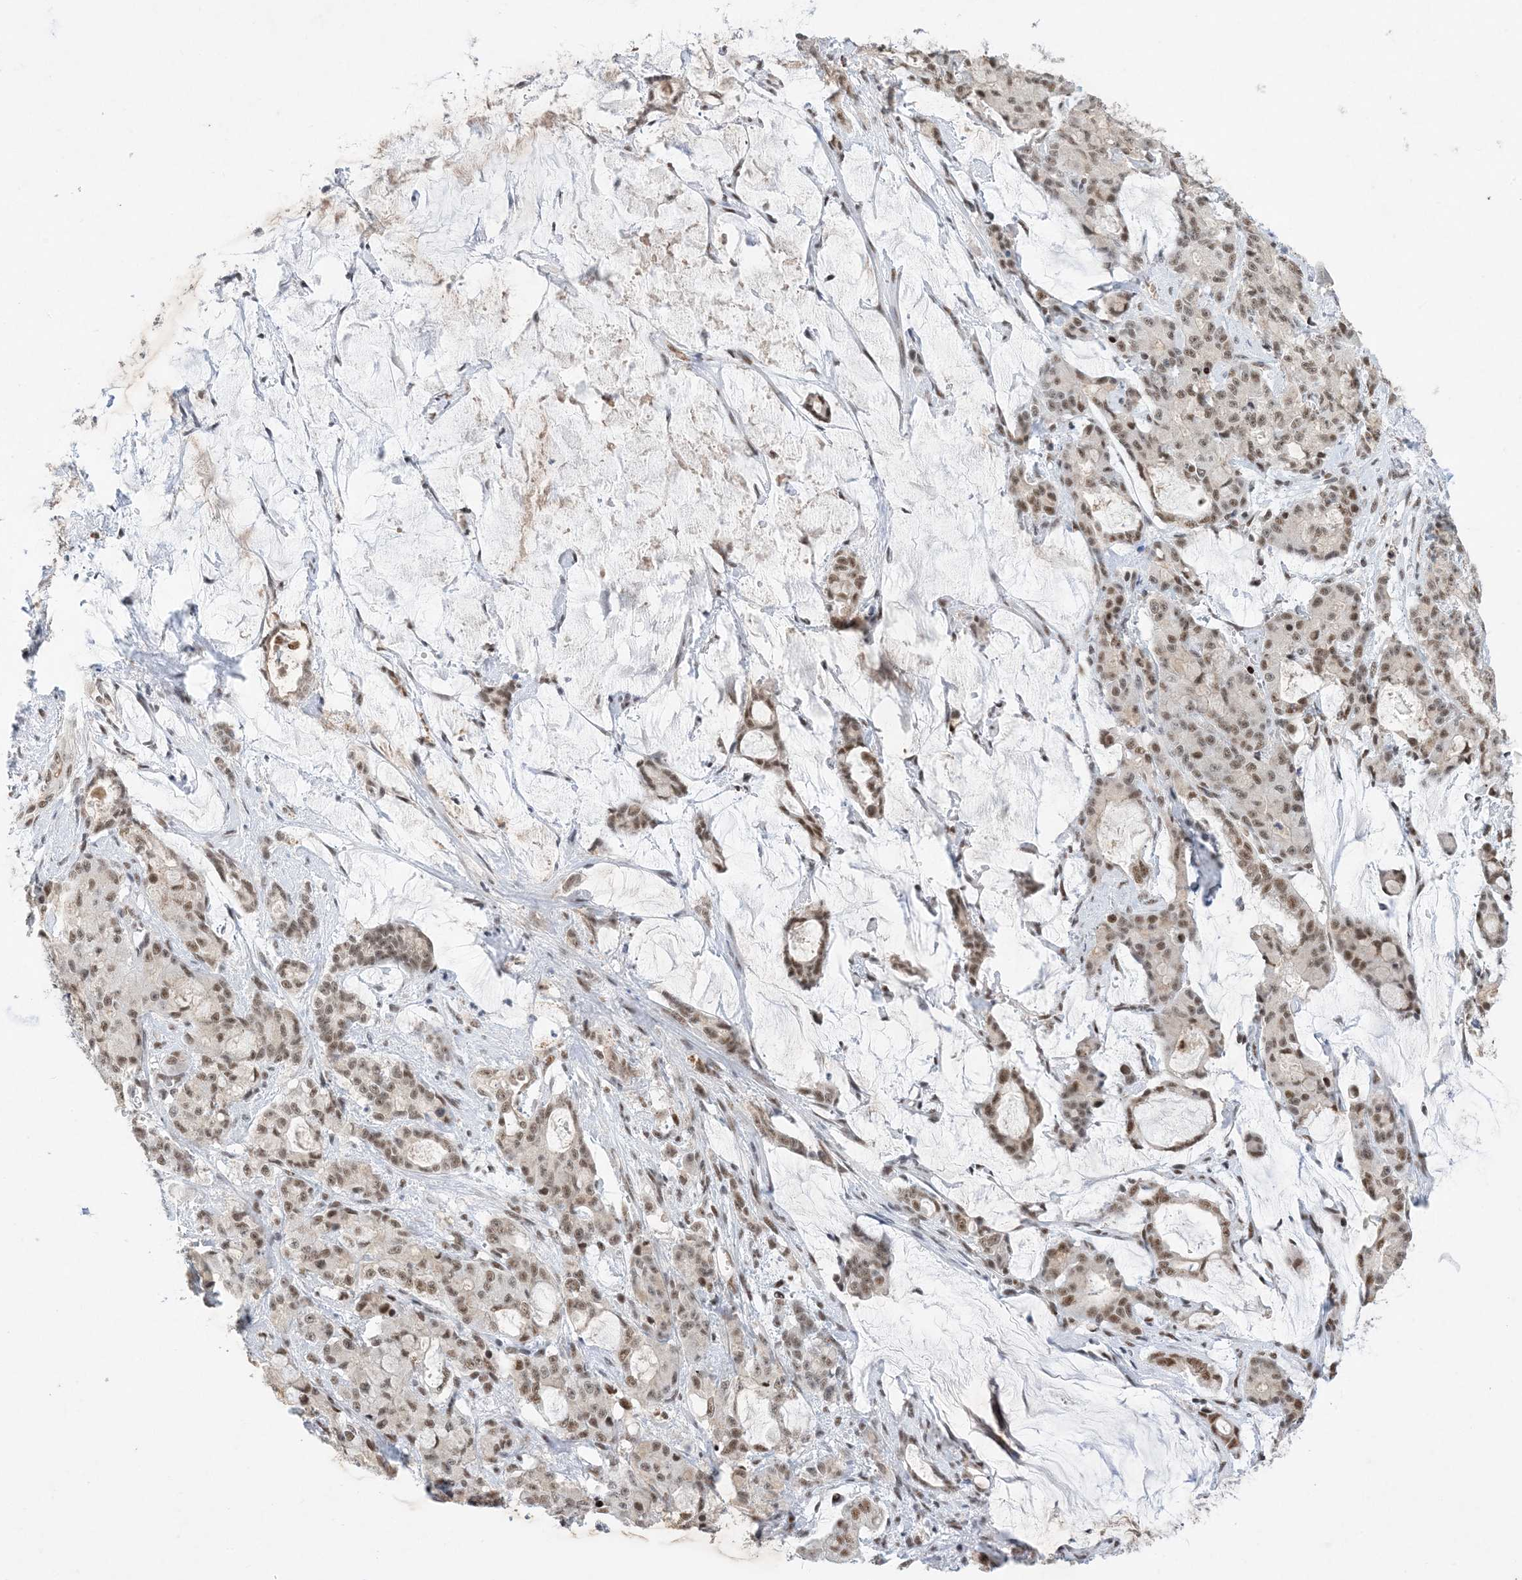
{"staining": {"intensity": "moderate", "quantity": ">75%", "location": "nuclear"}, "tissue": "pancreatic cancer", "cell_type": "Tumor cells", "image_type": "cancer", "snomed": [{"axis": "morphology", "description": "Adenocarcinoma, NOS"}, {"axis": "topography", "description": "Pancreas"}], "caption": "Immunohistochemistry (IHC) of human adenocarcinoma (pancreatic) exhibits medium levels of moderate nuclear staining in approximately >75% of tumor cells. The staining was performed using DAB to visualize the protein expression in brown, while the nuclei were stained in blue with hematoxylin (Magnification: 20x).", "gene": "SF3A3", "patient": {"sex": "female", "age": 73}}